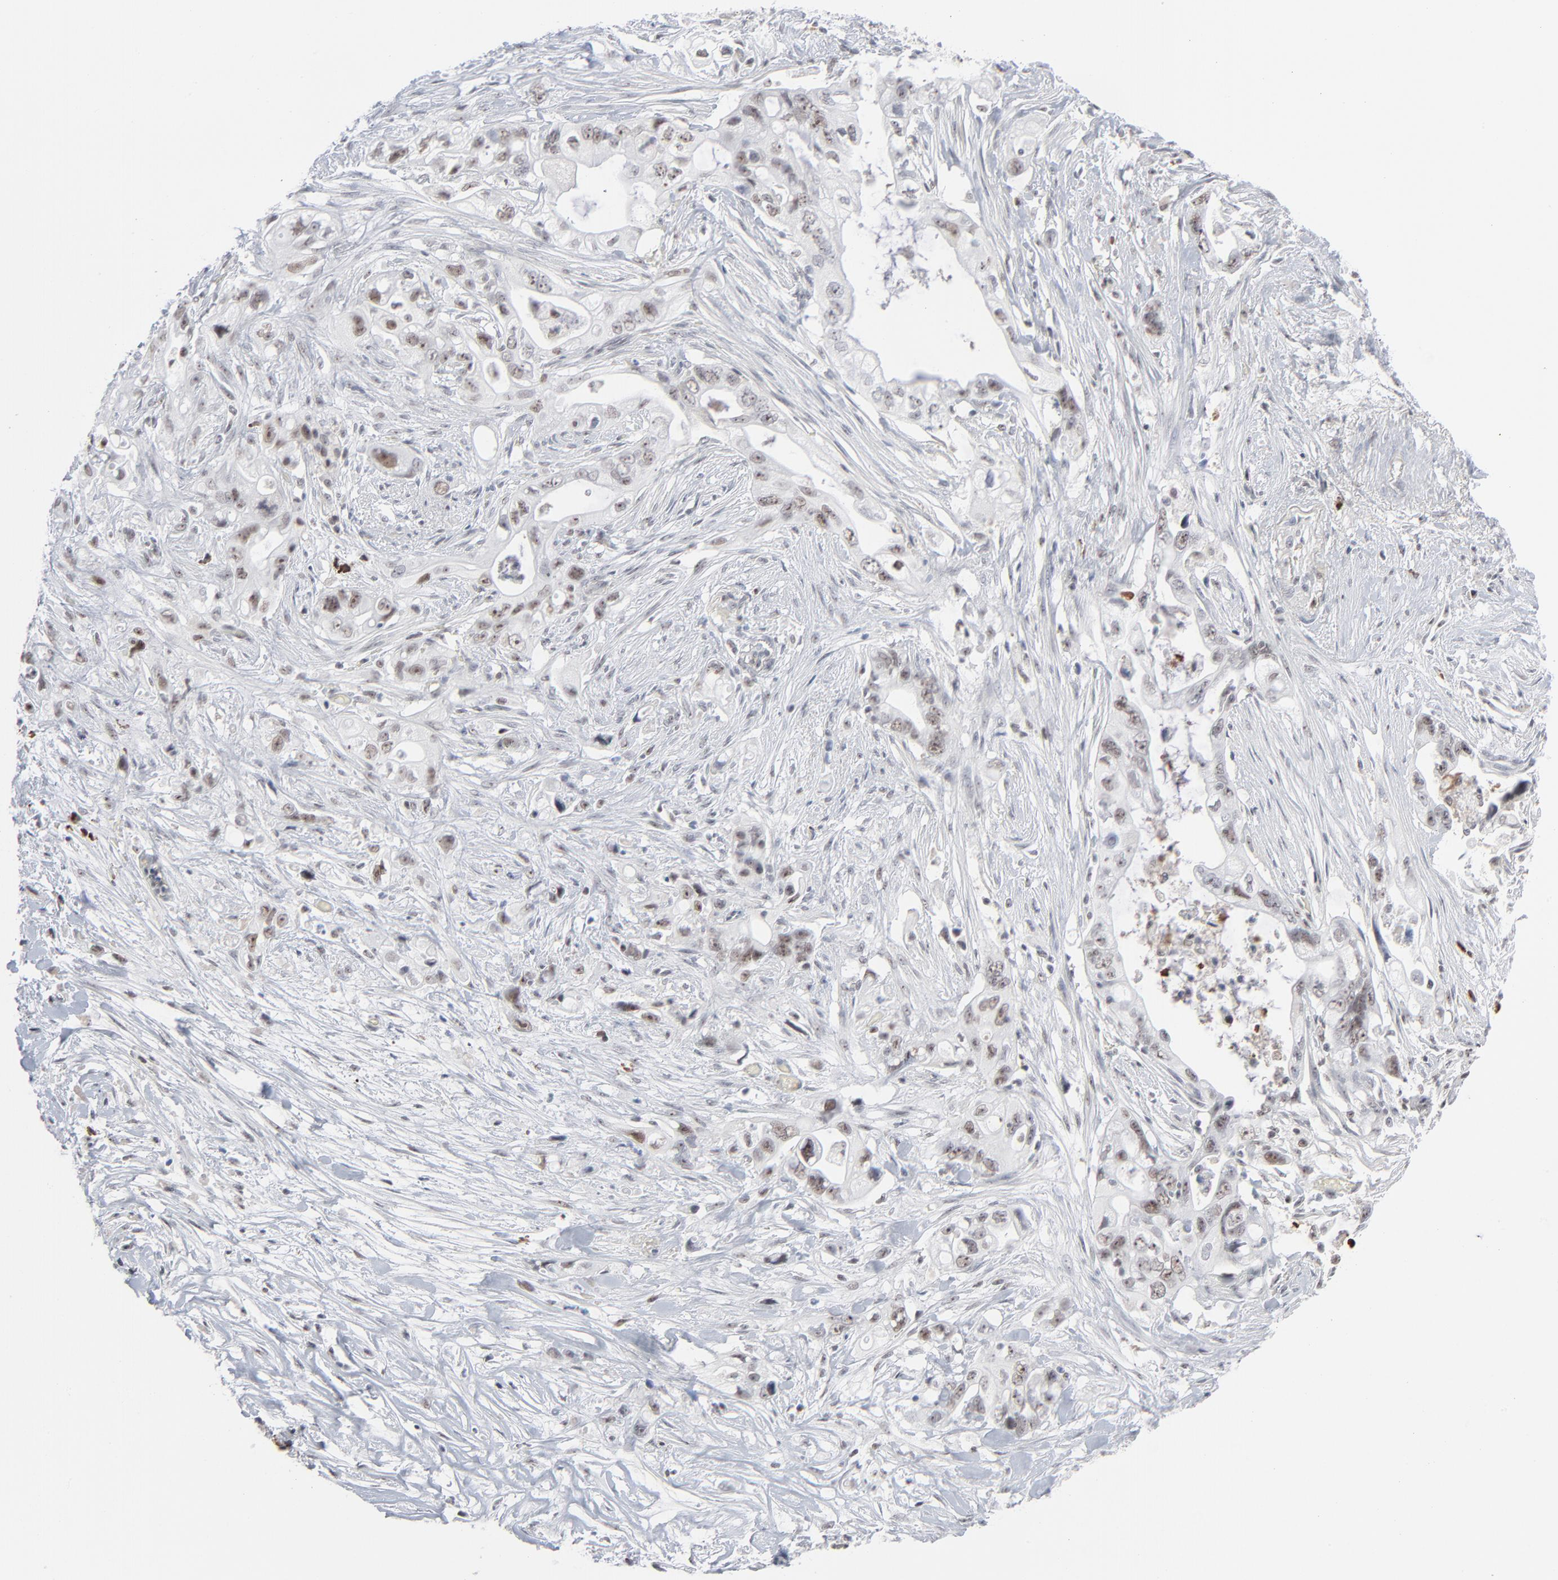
{"staining": {"intensity": "weak", "quantity": ">75%", "location": "nuclear"}, "tissue": "pancreatic cancer", "cell_type": "Tumor cells", "image_type": "cancer", "snomed": [{"axis": "morphology", "description": "Normal tissue, NOS"}, {"axis": "topography", "description": "Pancreas"}], "caption": "Pancreatic cancer stained with IHC demonstrates weak nuclear expression in approximately >75% of tumor cells. Immunohistochemistry (ihc) stains the protein in brown and the nuclei are stained blue.", "gene": "MPHOSPH6", "patient": {"sex": "male", "age": 42}}